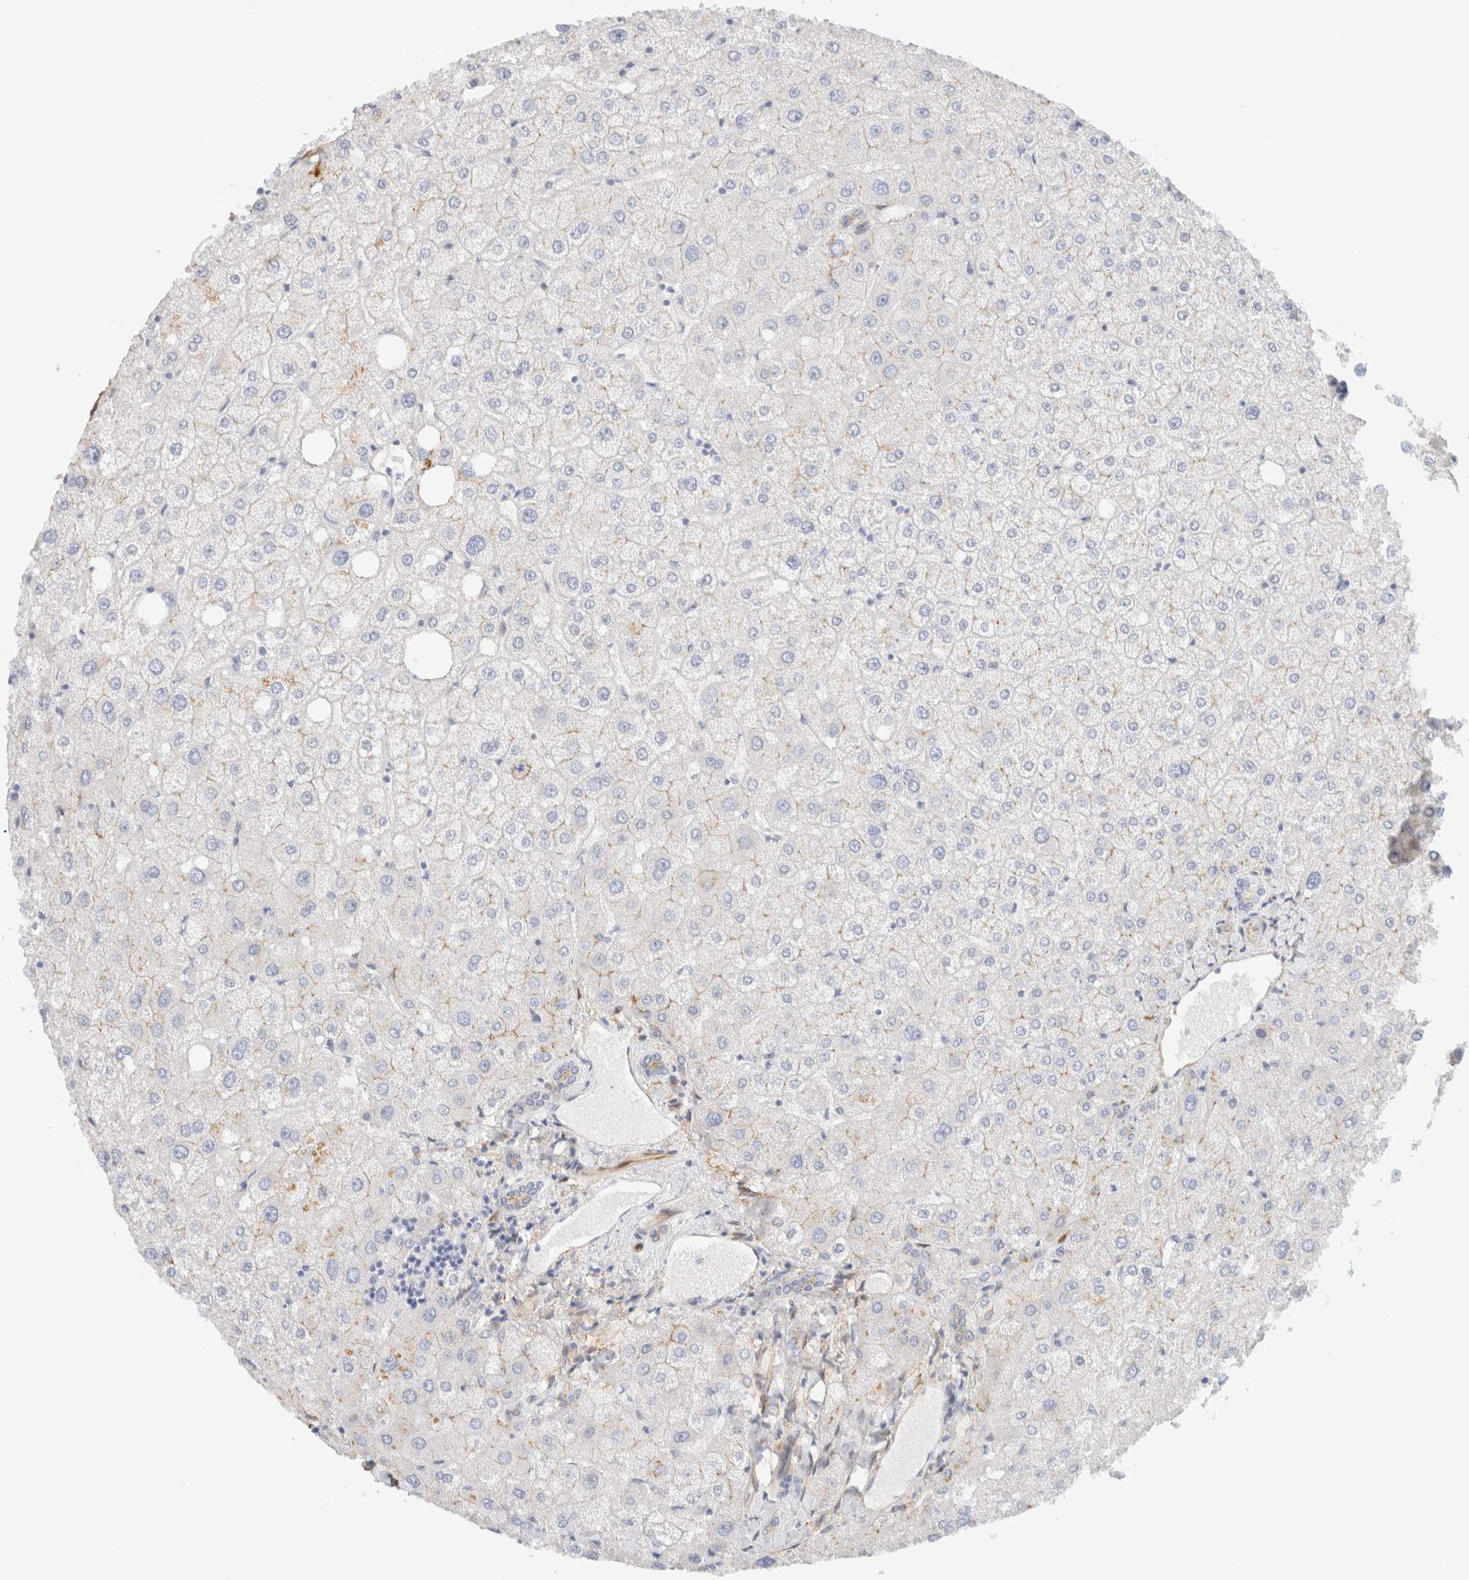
{"staining": {"intensity": "moderate", "quantity": "<25%", "location": "cytoplasmic/membranous"}, "tissue": "liver", "cell_type": "Cholangiocytes", "image_type": "normal", "snomed": [{"axis": "morphology", "description": "Normal tissue, NOS"}, {"axis": "topography", "description": "Liver"}], "caption": "Protein staining of normal liver shows moderate cytoplasmic/membranous staining in approximately <25% of cholangiocytes.", "gene": "LMCD1", "patient": {"sex": "male", "age": 73}}